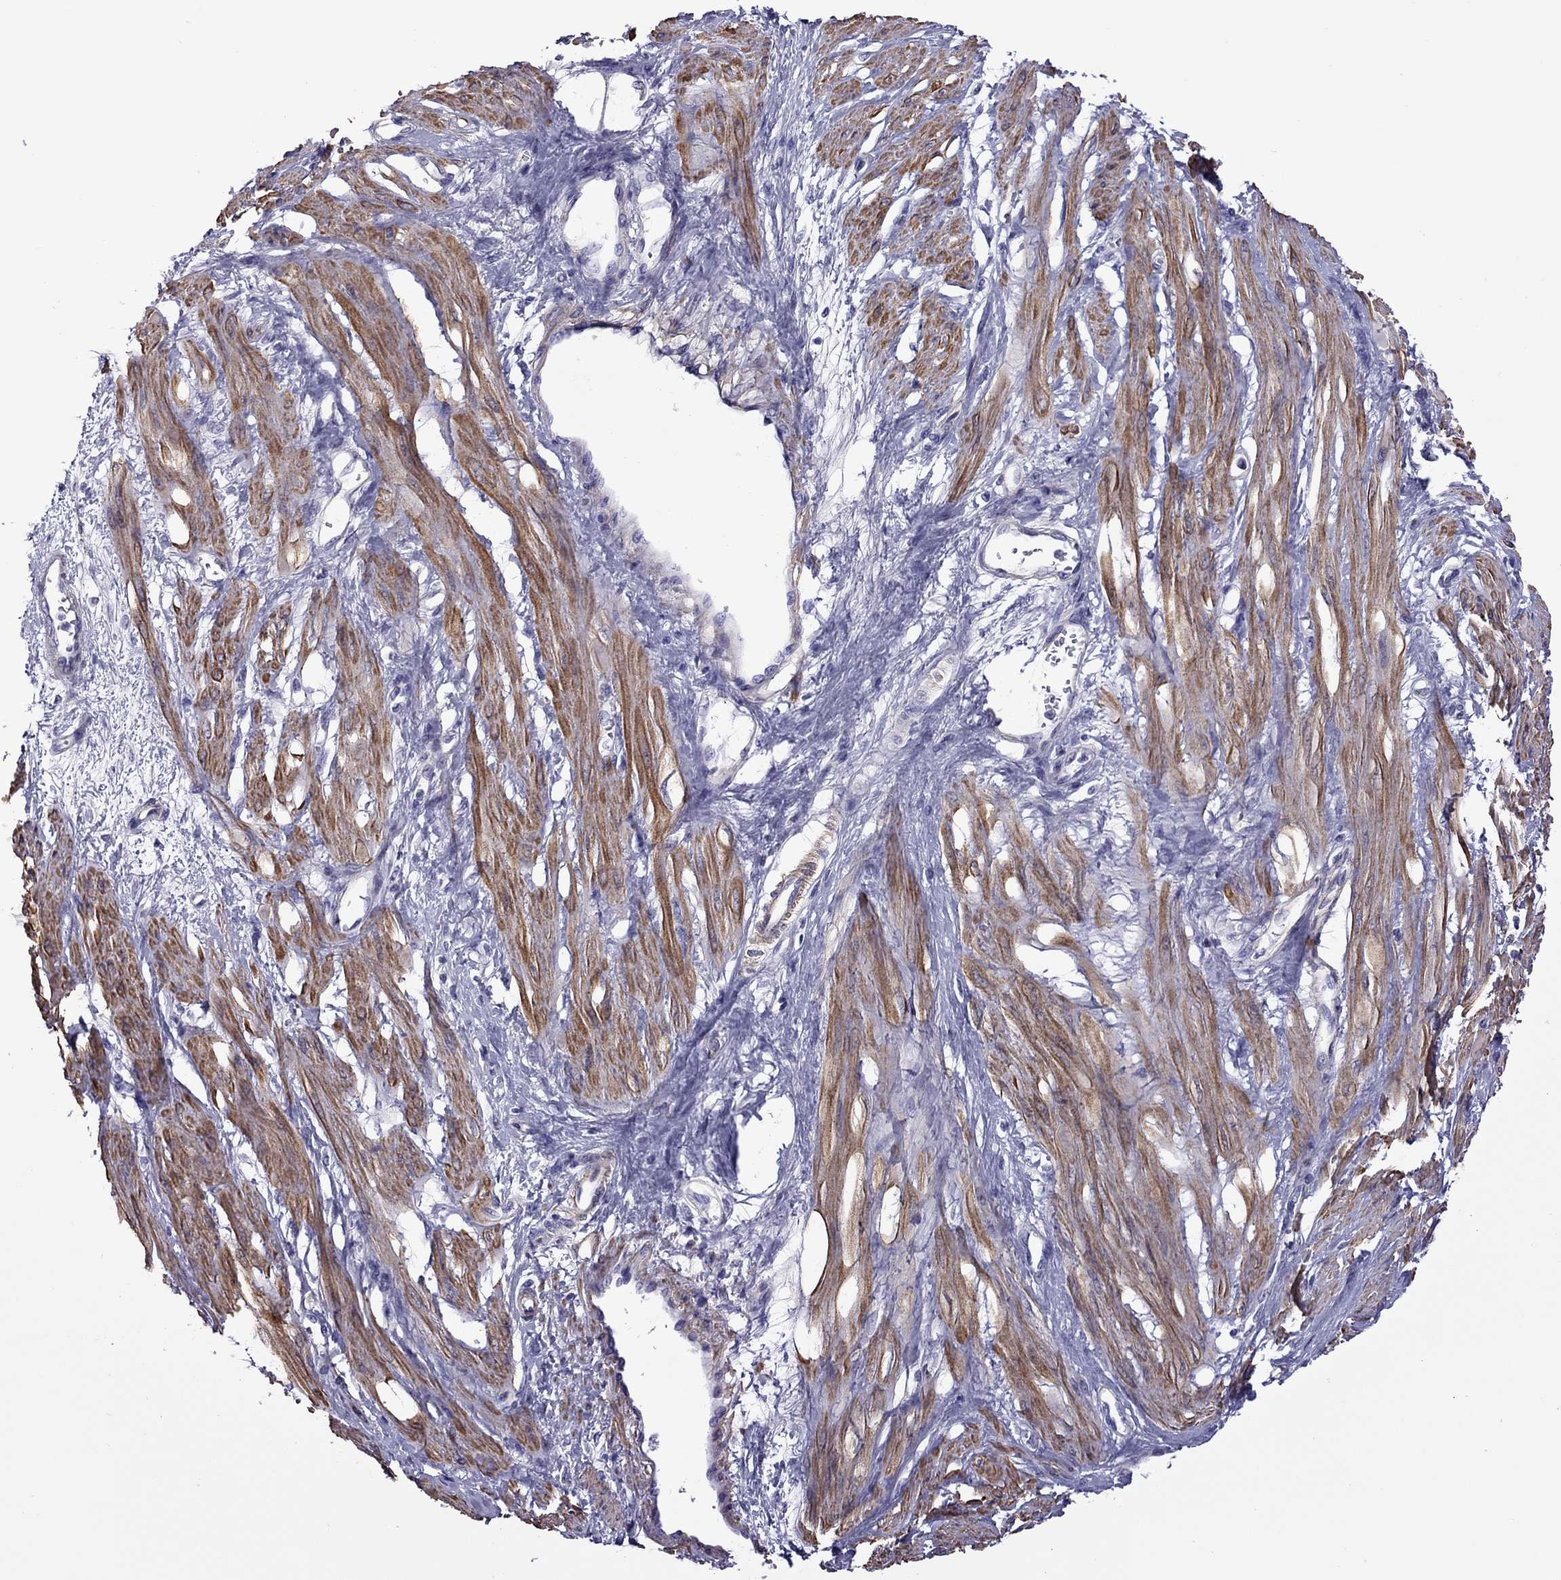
{"staining": {"intensity": "strong", "quantity": "25%-75%", "location": "cytoplasmic/membranous"}, "tissue": "smooth muscle", "cell_type": "Smooth muscle cells", "image_type": "normal", "snomed": [{"axis": "morphology", "description": "Normal tissue, NOS"}, {"axis": "topography", "description": "Smooth muscle"}, {"axis": "topography", "description": "Uterus"}], "caption": "A photomicrograph showing strong cytoplasmic/membranous positivity in about 25%-75% of smooth muscle cells in benign smooth muscle, as visualized by brown immunohistochemical staining.", "gene": "CHRNA5", "patient": {"sex": "female", "age": 39}}